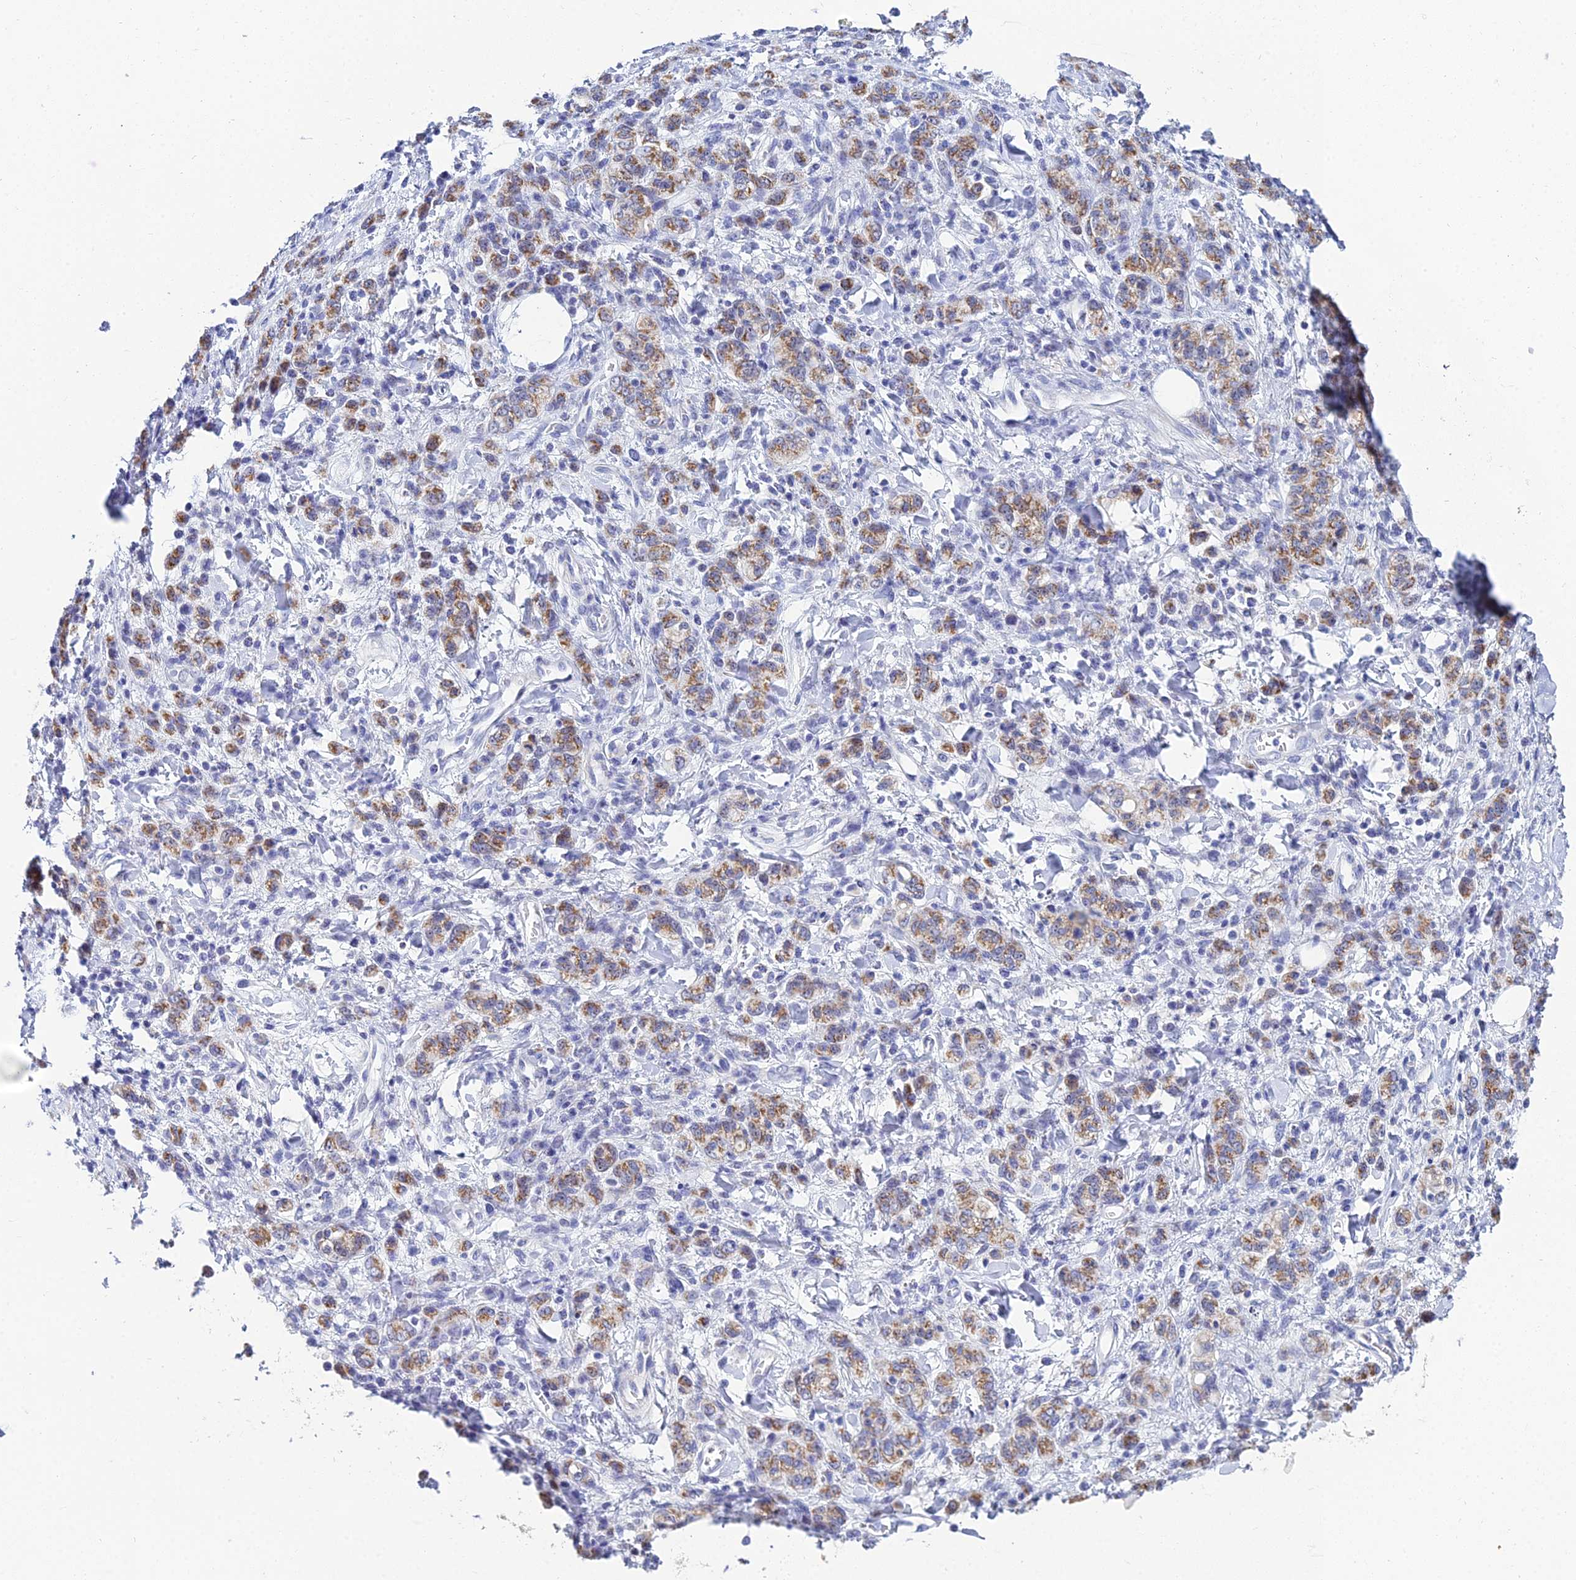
{"staining": {"intensity": "moderate", "quantity": ">75%", "location": "cytoplasmic/membranous"}, "tissue": "stomach cancer", "cell_type": "Tumor cells", "image_type": "cancer", "snomed": [{"axis": "morphology", "description": "Adenocarcinoma, NOS"}, {"axis": "topography", "description": "Stomach"}], "caption": "Moderate cytoplasmic/membranous protein expression is seen in about >75% of tumor cells in stomach cancer. Immunohistochemistry (ihc) stains the protein in brown and the nuclei are stained blue.", "gene": "PLPP4", "patient": {"sex": "male", "age": 77}}